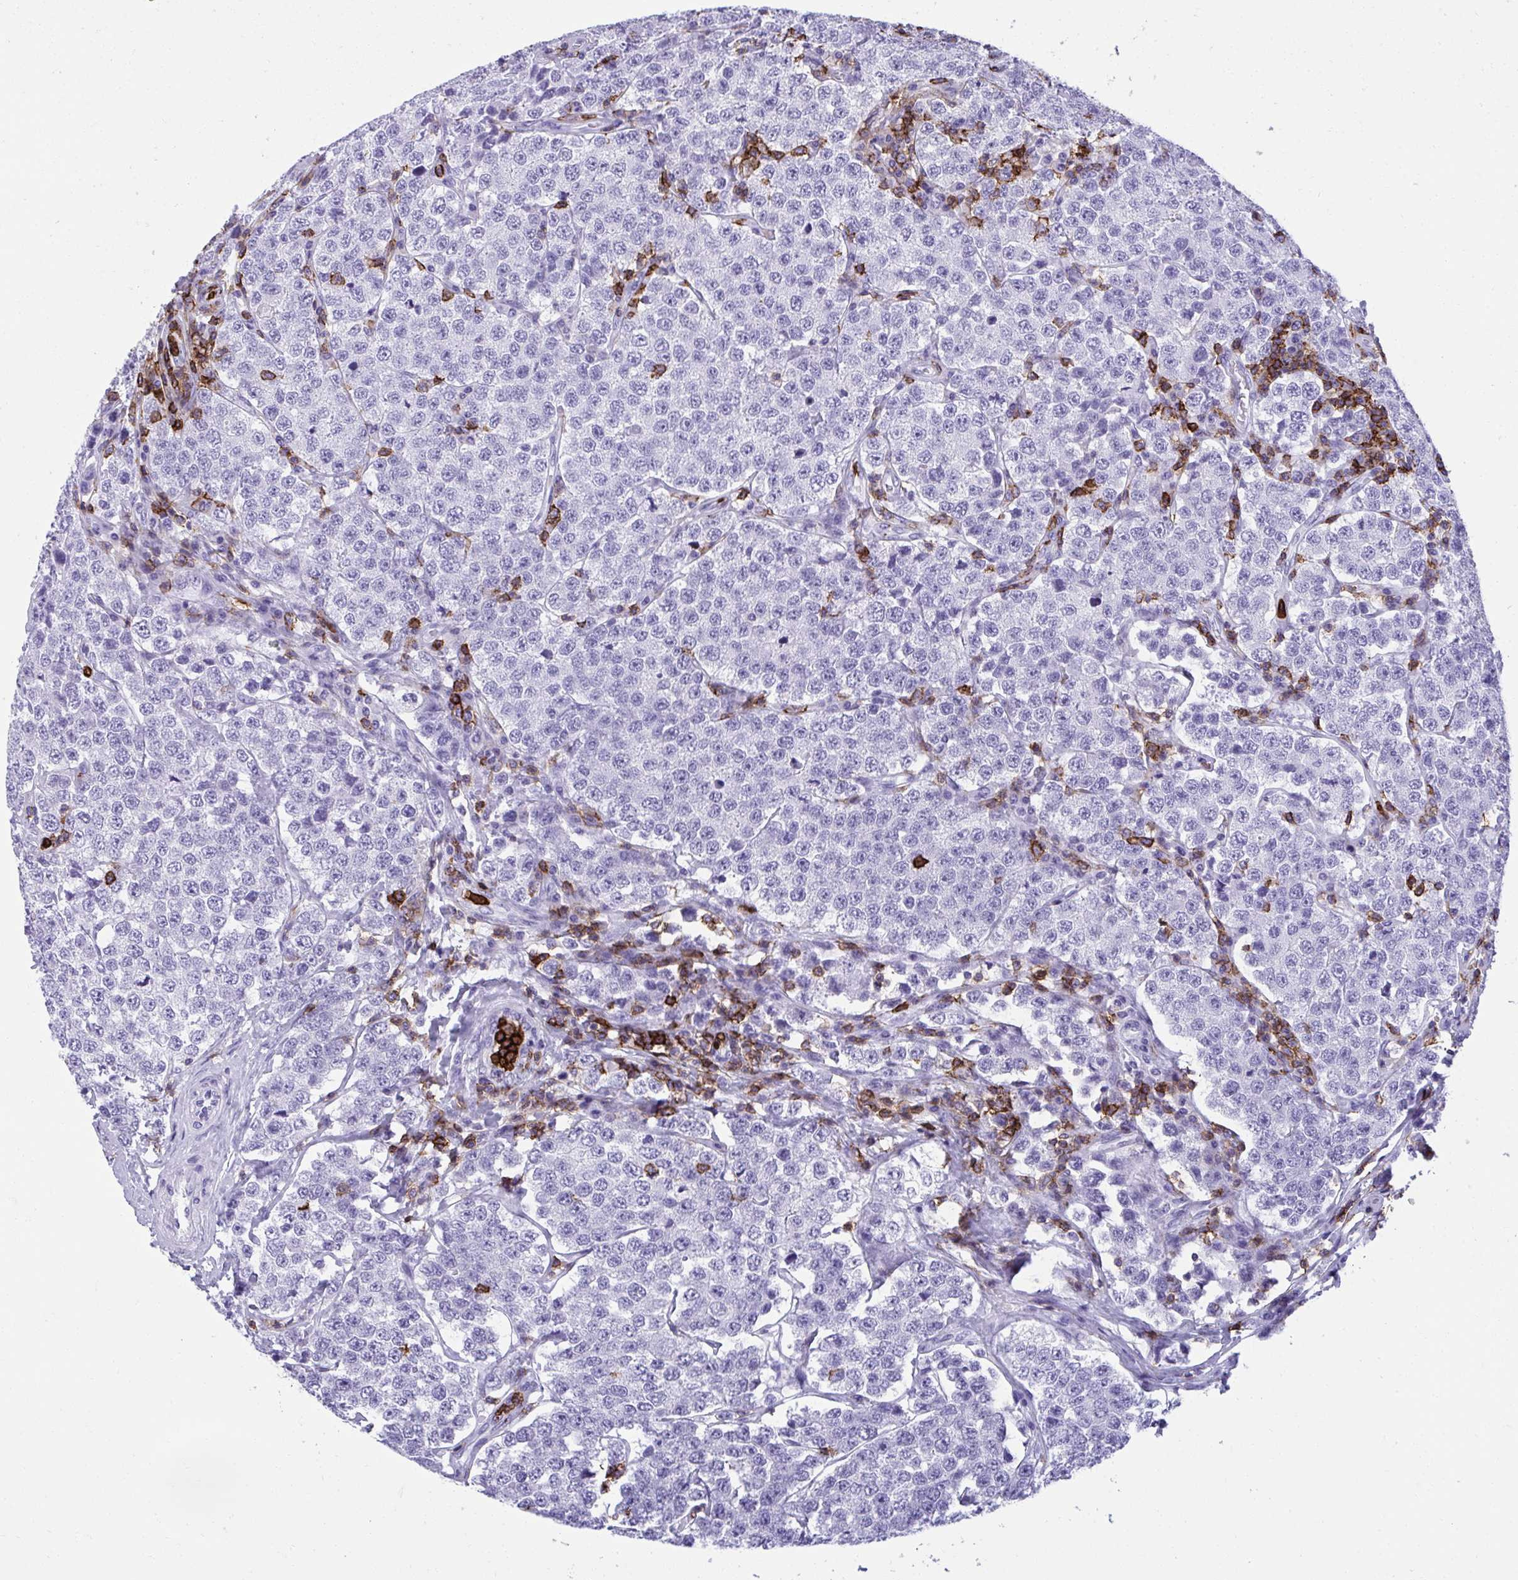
{"staining": {"intensity": "negative", "quantity": "none", "location": "none"}, "tissue": "testis cancer", "cell_type": "Tumor cells", "image_type": "cancer", "snomed": [{"axis": "morphology", "description": "Seminoma, NOS"}, {"axis": "topography", "description": "Testis"}], "caption": "Immunohistochemical staining of human testis seminoma exhibits no significant positivity in tumor cells. (DAB (3,3'-diaminobenzidine) immunohistochemistry, high magnification).", "gene": "SPN", "patient": {"sex": "male", "age": 34}}